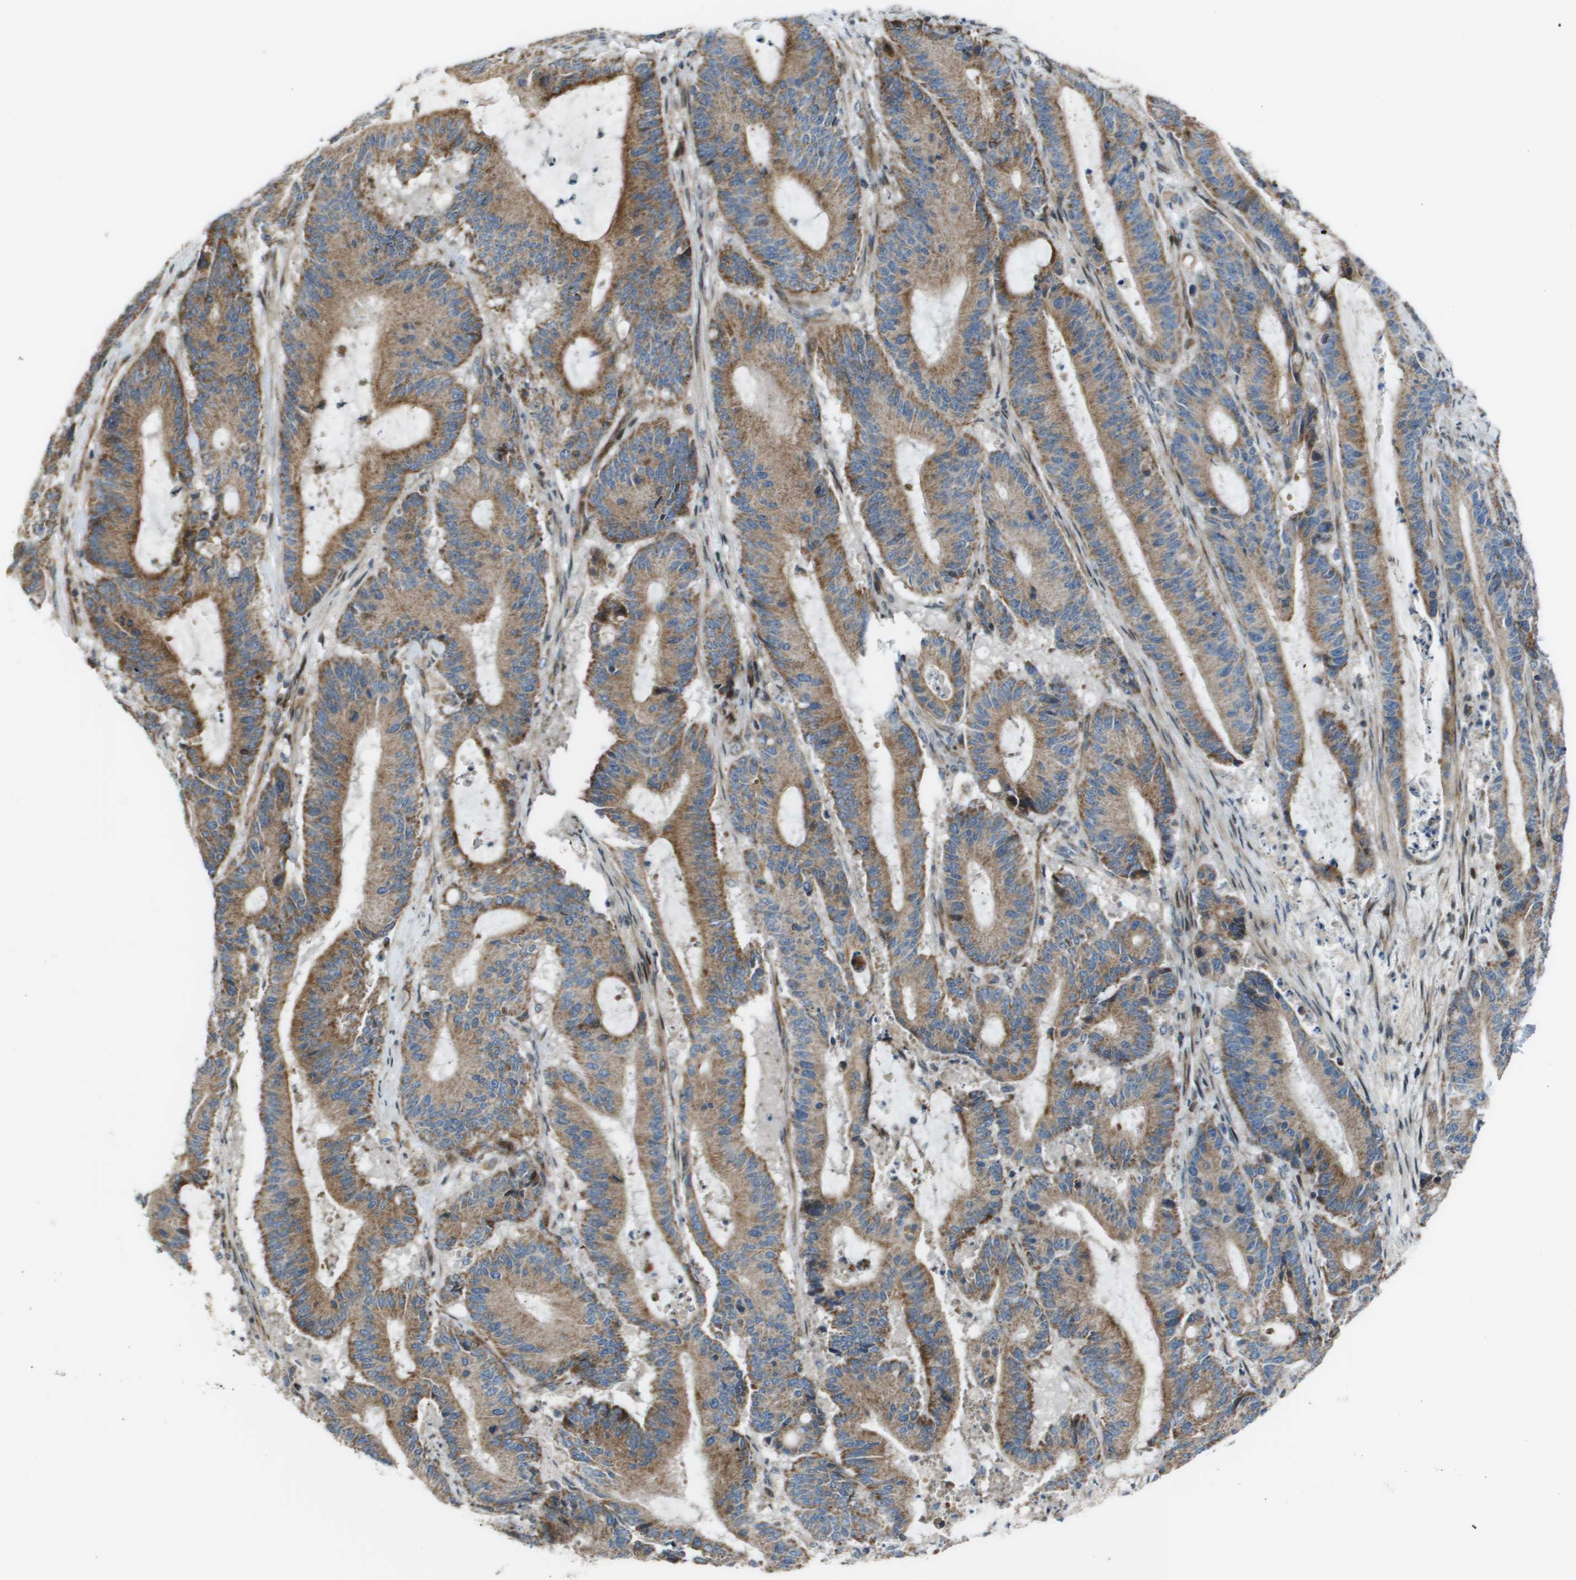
{"staining": {"intensity": "moderate", "quantity": ">75%", "location": "cytoplasmic/membranous"}, "tissue": "liver cancer", "cell_type": "Tumor cells", "image_type": "cancer", "snomed": [{"axis": "morphology", "description": "Cholangiocarcinoma"}, {"axis": "topography", "description": "Liver"}], "caption": "A photomicrograph of liver cancer stained for a protein displays moderate cytoplasmic/membranous brown staining in tumor cells. Nuclei are stained in blue.", "gene": "MGAT3", "patient": {"sex": "female", "age": 73}}